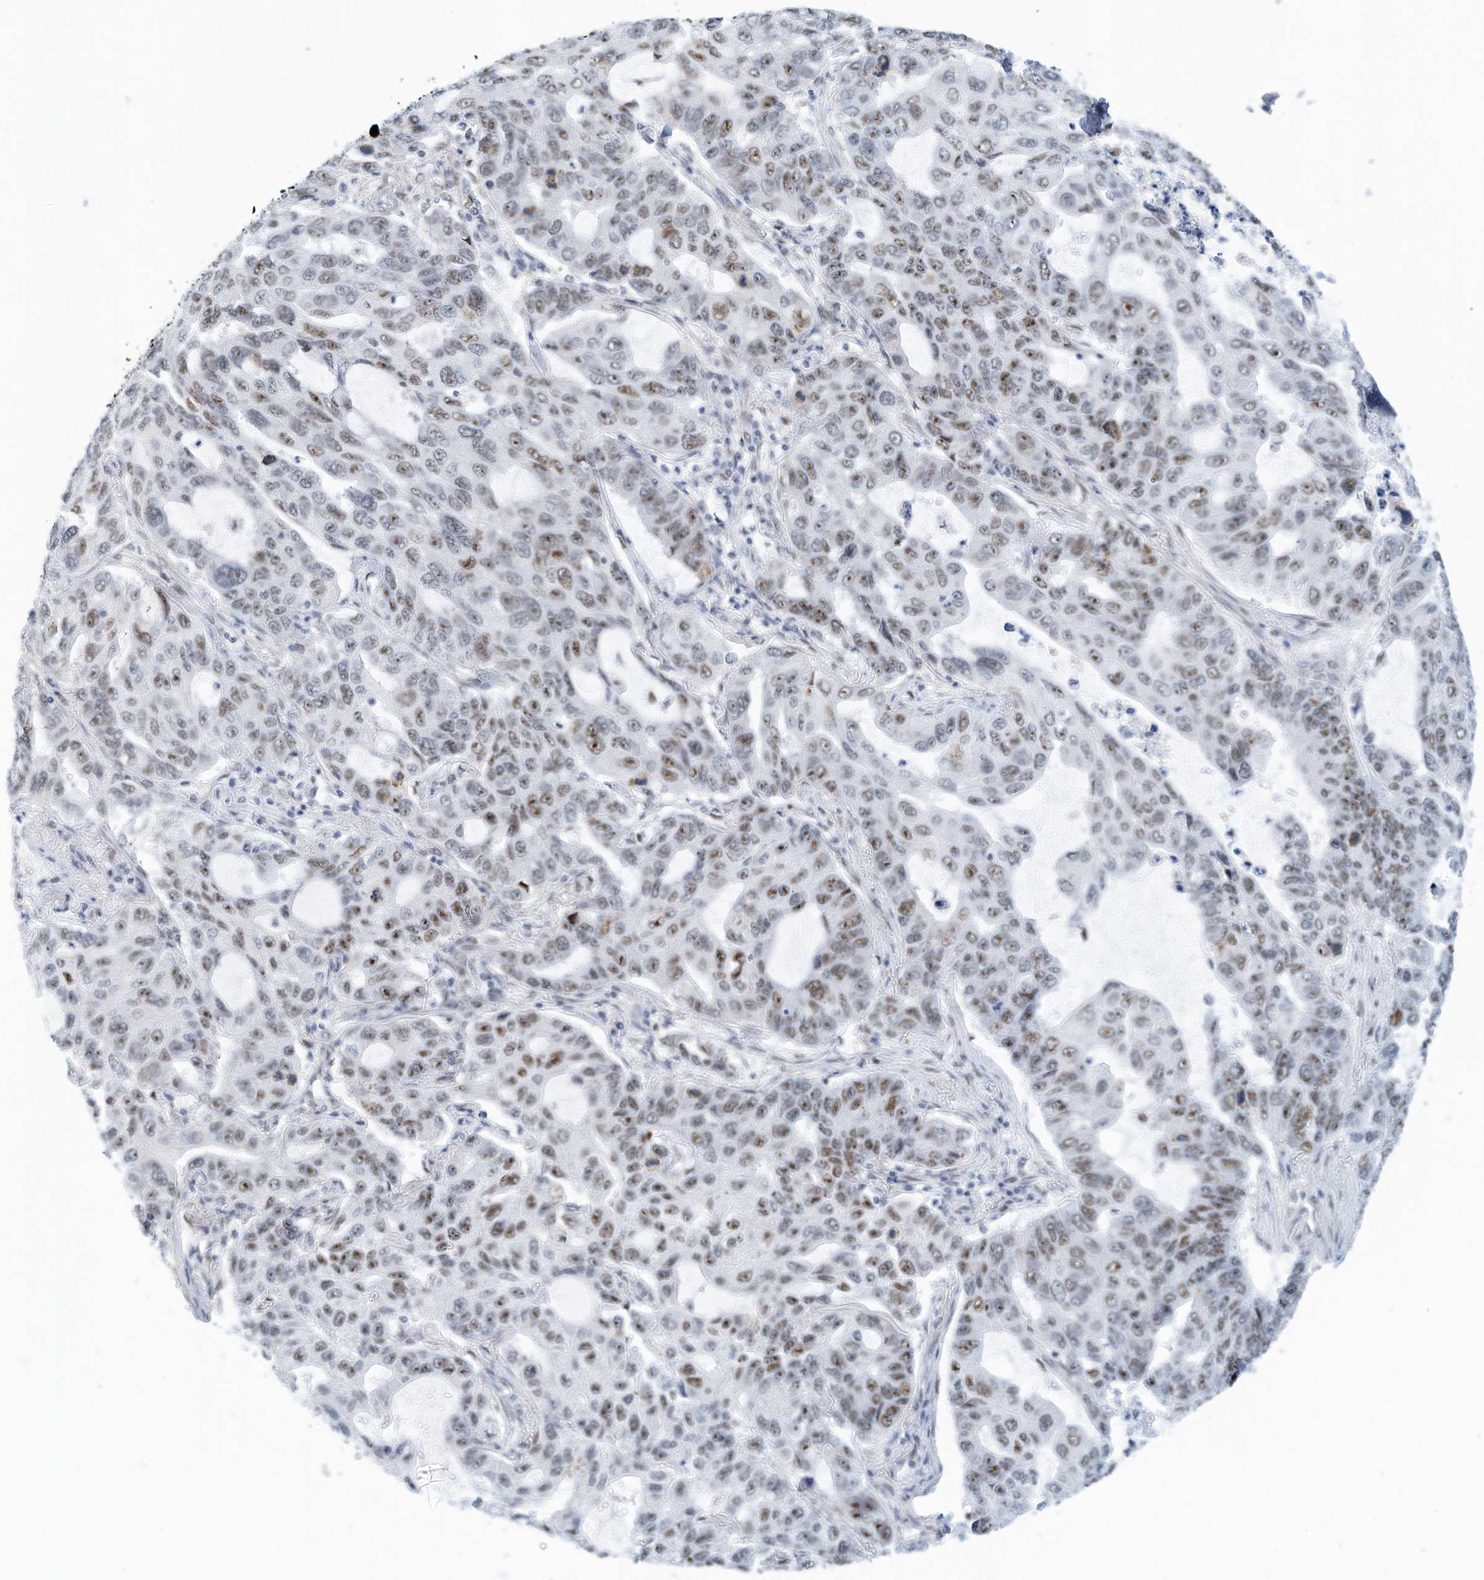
{"staining": {"intensity": "weak", "quantity": "25%-75%", "location": "nuclear"}, "tissue": "lung cancer", "cell_type": "Tumor cells", "image_type": "cancer", "snomed": [{"axis": "morphology", "description": "Adenocarcinoma, NOS"}, {"axis": "topography", "description": "Lung"}], "caption": "Protein analysis of adenocarcinoma (lung) tissue demonstrates weak nuclear staining in about 25%-75% of tumor cells. The protein is stained brown, and the nuclei are stained in blue (DAB IHC with brightfield microscopy, high magnification).", "gene": "ARHGAP28", "patient": {"sex": "male", "age": 64}}